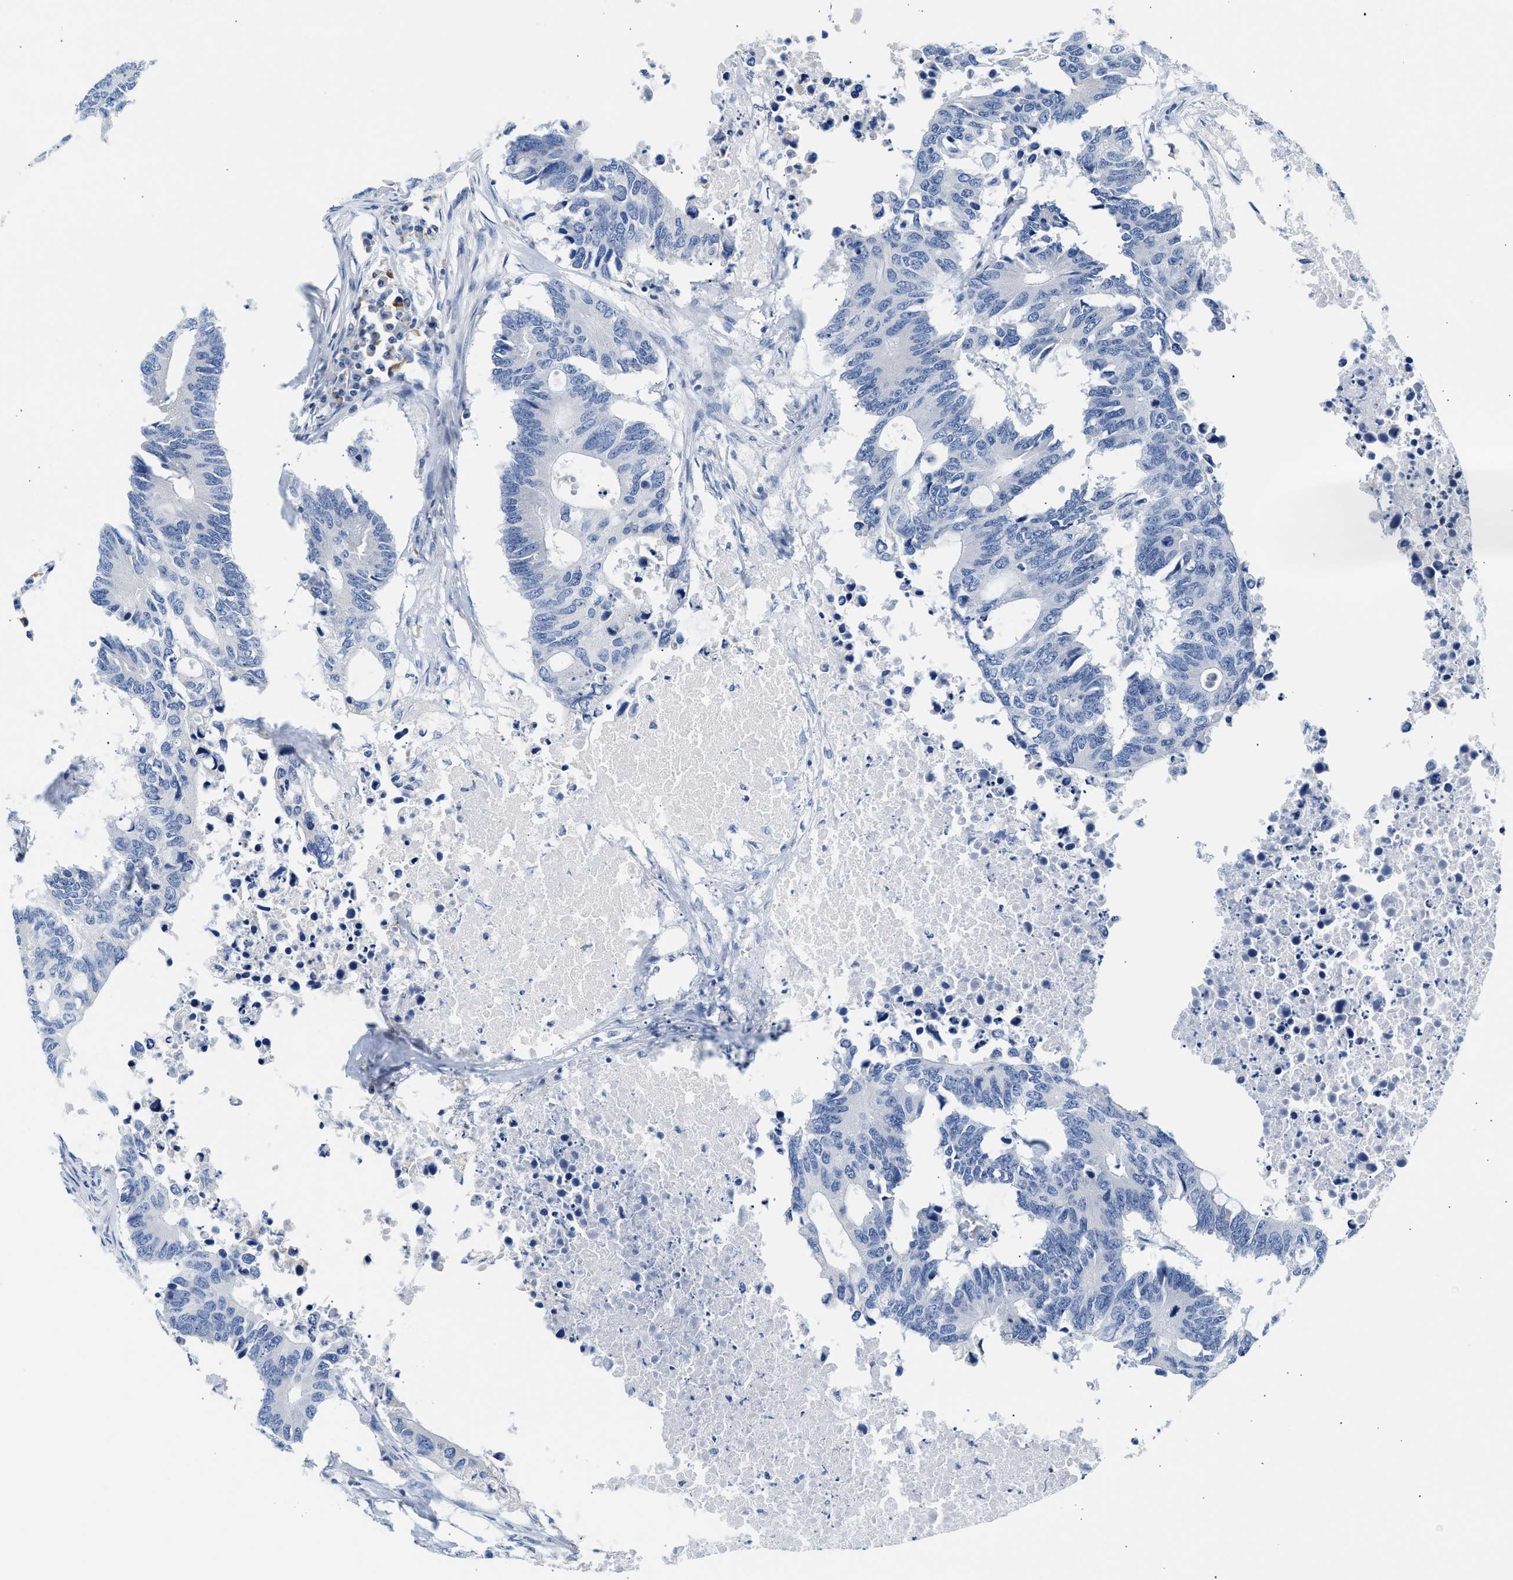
{"staining": {"intensity": "negative", "quantity": "none", "location": "none"}, "tissue": "colorectal cancer", "cell_type": "Tumor cells", "image_type": "cancer", "snomed": [{"axis": "morphology", "description": "Adenocarcinoma, NOS"}, {"axis": "topography", "description": "Colon"}], "caption": "High power microscopy histopathology image of an immunohistochemistry photomicrograph of colorectal cancer (adenocarcinoma), revealing no significant positivity in tumor cells.", "gene": "SLIT2", "patient": {"sex": "male", "age": 71}}